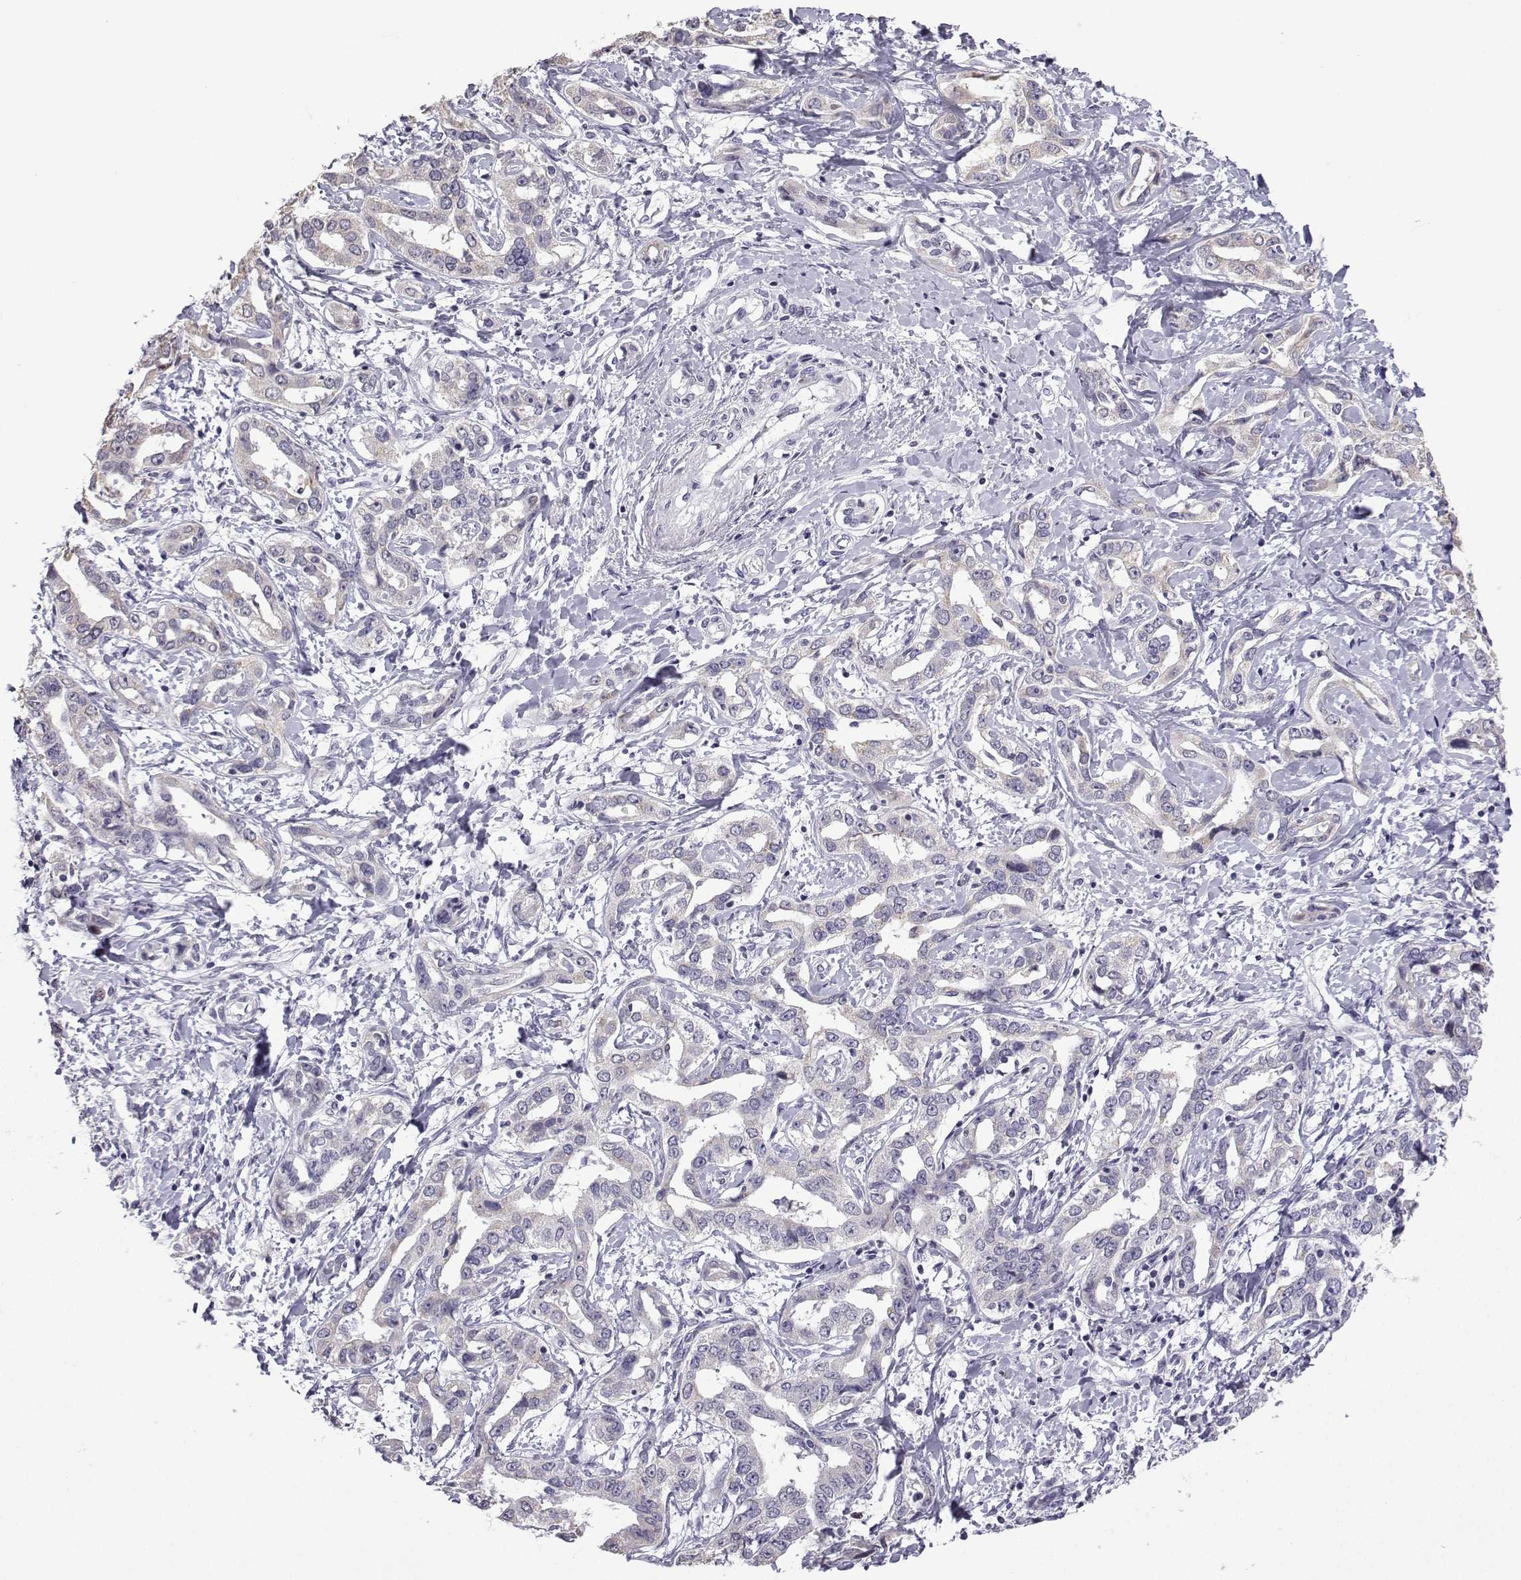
{"staining": {"intensity": "negative", "quantity": "none", "location": "none"}, "tissue": "liver cancer", "cell_type": "Tumor cells", "image_type": "cancer", "snomed": [{"axis": "morphology", "description": "Cholangiocarcinoma"}, {"axis": "topography", "description": "Liver"}], "caption": "A histopathology image of human cholangiocarcinoma (liver) is negative for staining in tumor cells.", "gene": "CFAP70", "patient": {"sex": "male", "age": 59}}